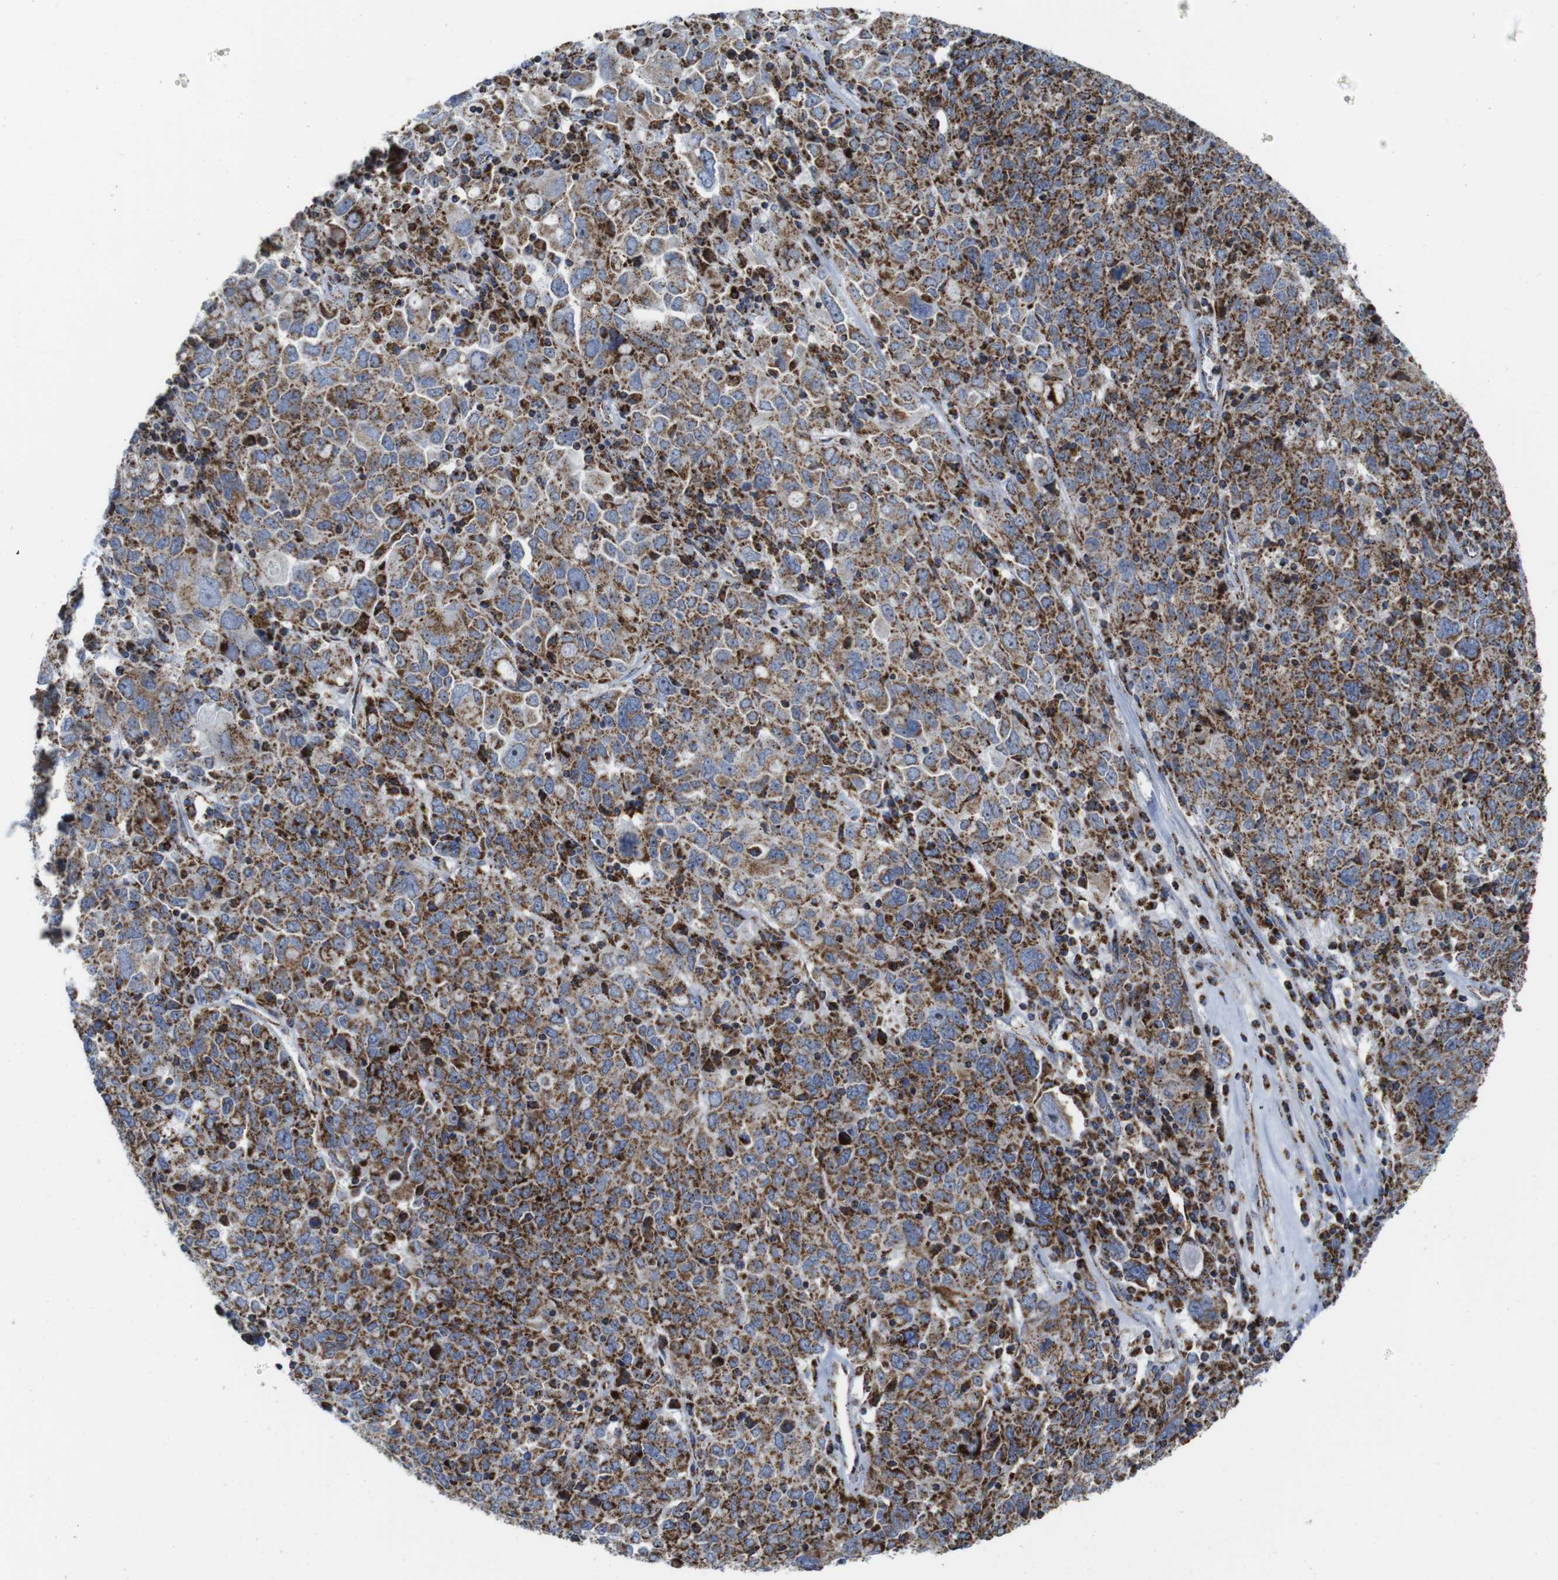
{"staining": {"intensity": "moderate", "quantity": ">75%", "location": "cytoplasmic/membranous"}, "tissue": "ovarian cancer", "cell_type": "Tumor cells", "image_type": "cancer", "snomed": [{"axis": "morphology", "description": "Carcinoma, endometroid"}, {"axis": "topography", "description": "Ovary"}], "caption": "Protein analysis of endometroid carcinoma (ovarian) tissue shows moderate cytoplasmic/membranous staining in about >75% of tumor cells.", "gene": "TMEM192", "patient": {"sex": "female", "age": 62}}